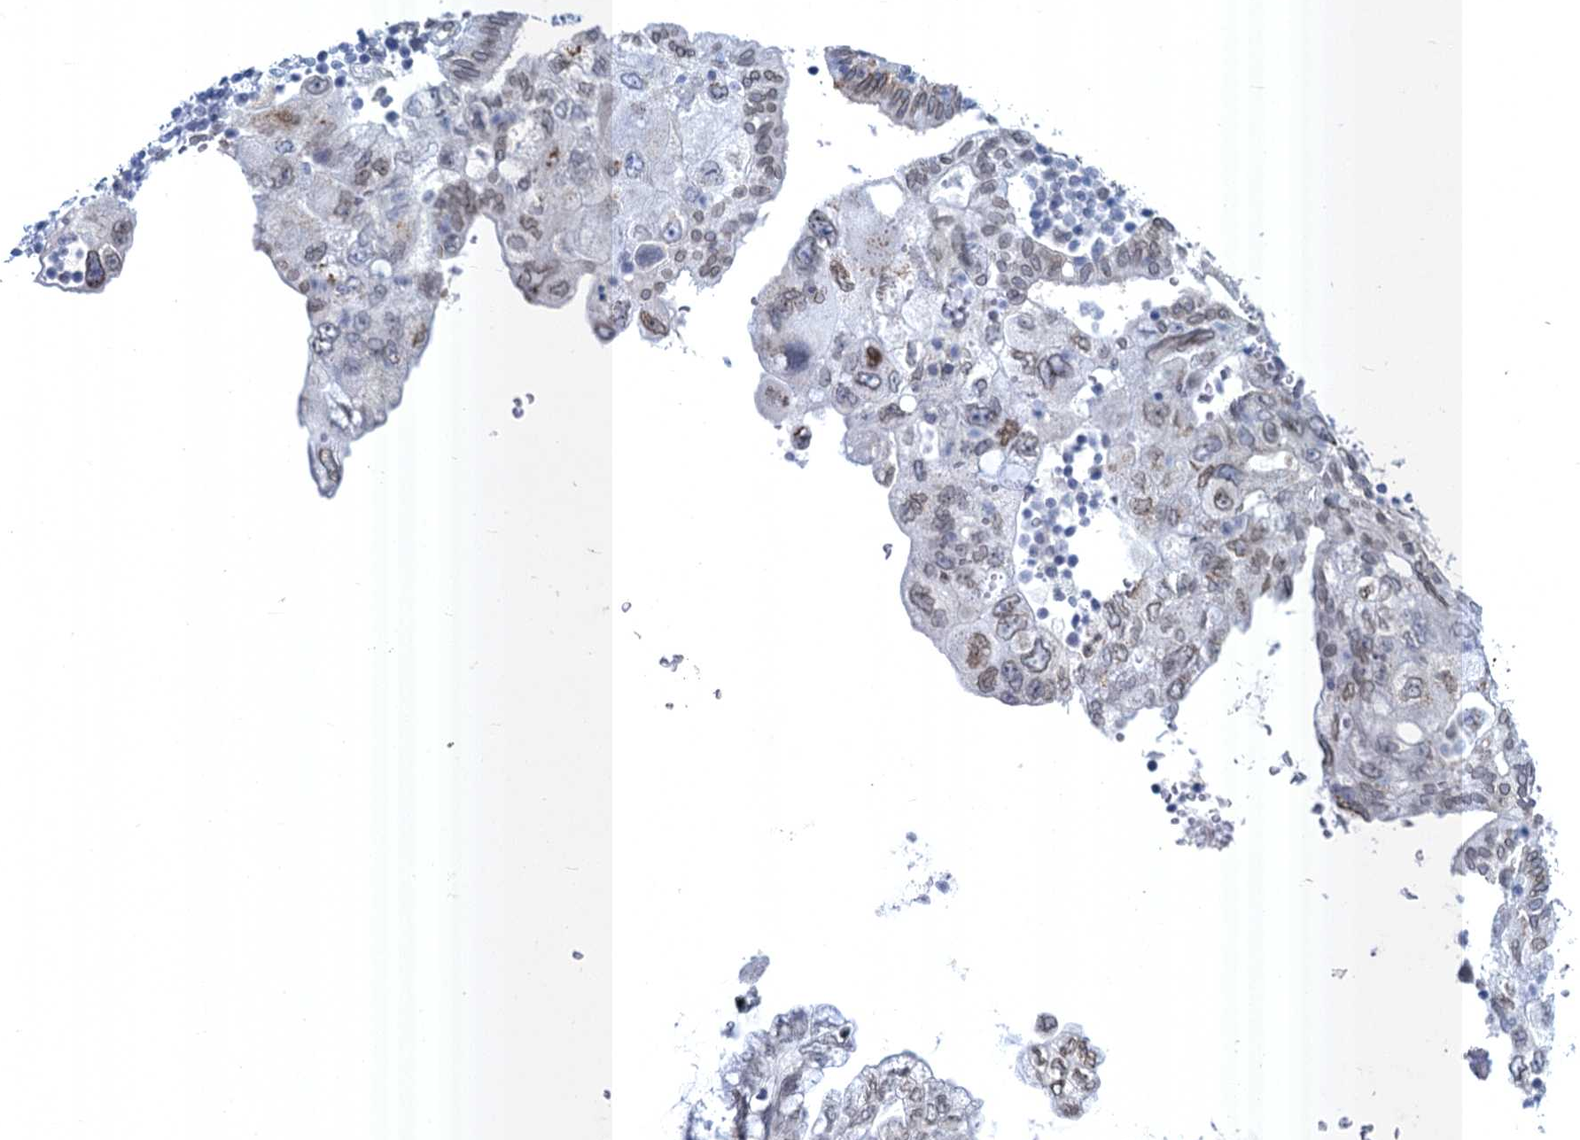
{"staining": {"intensity": "weak", "quantity": "25%-75%", "location": "cytoplasmic/membranous,nuclear"}, "tissue": "pancreatic cancer", "cell_type": "Tumor cells", "image_type": "cancer", "snomed": [{"axis": "morphology", "description": "Adenocarcinoma, NOS"}, {"axis": "topography", "description": "Pancreas"}], "caption": "The micrograph reveals staining of adenocarcinoma (pancreatic), revealing weak cytoplasmic/membranous and nuclear protein positivity (brown color) within tumor cells.", "gene": "PRSS35", "patient": {"sex": "female", "age": 73}}